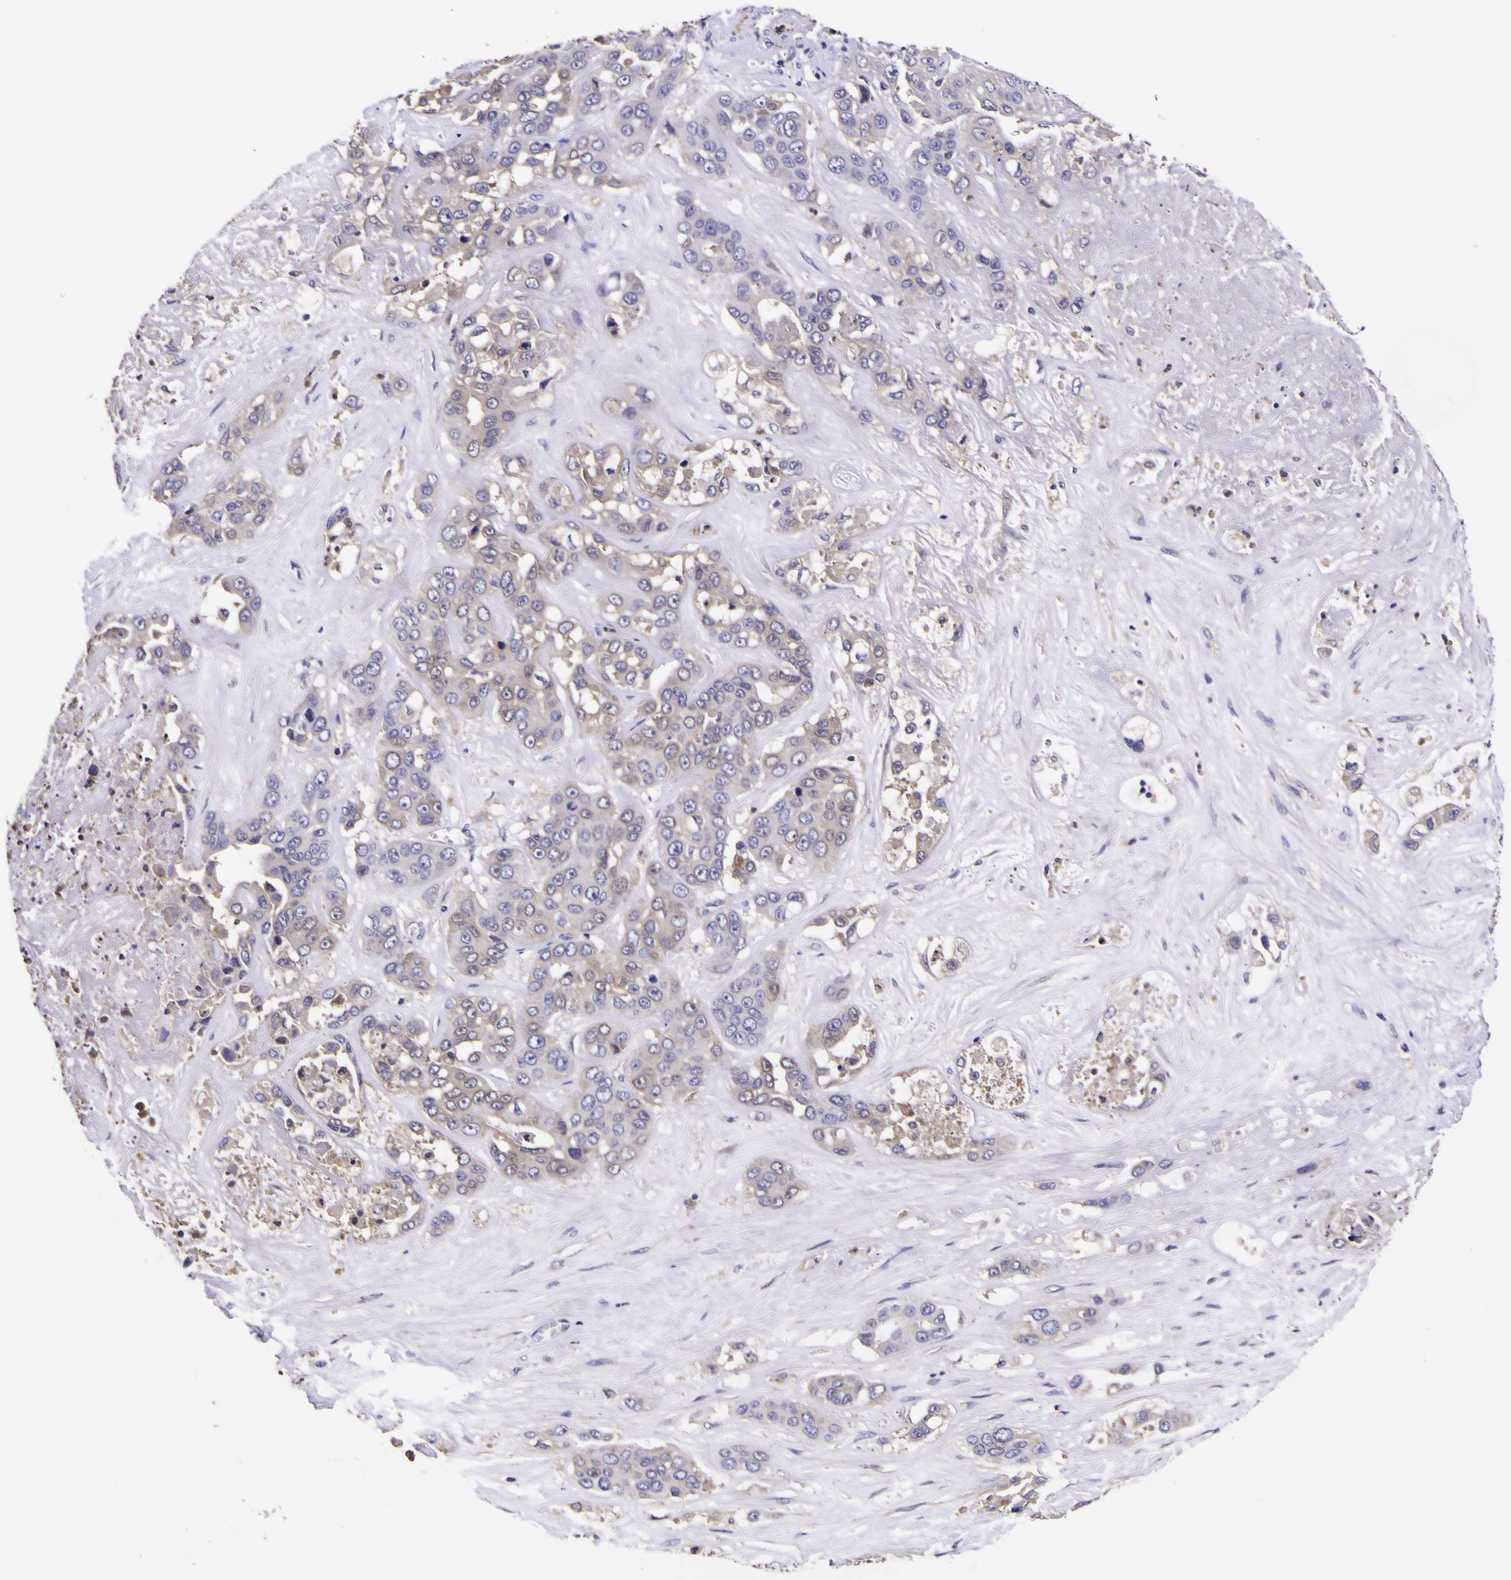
{"staining": {"intensity": "negative", "quantity": "none", "location": "none"}, "tissue": "liver cancer", "cell_type": "Tumor cells", "image_type": "cancer", "snomed": [{"axis": "morphology", "description": "Cholangiocarcinoma"}, {"axis": "topography", "description": "Liver"}], "caption": "The histopathology image exhibits no significant staining in tumor cells of cholangiocarcinoma (liver).", "gene": "MAPK14", "patient": {"sex": "female", "age": 52}}